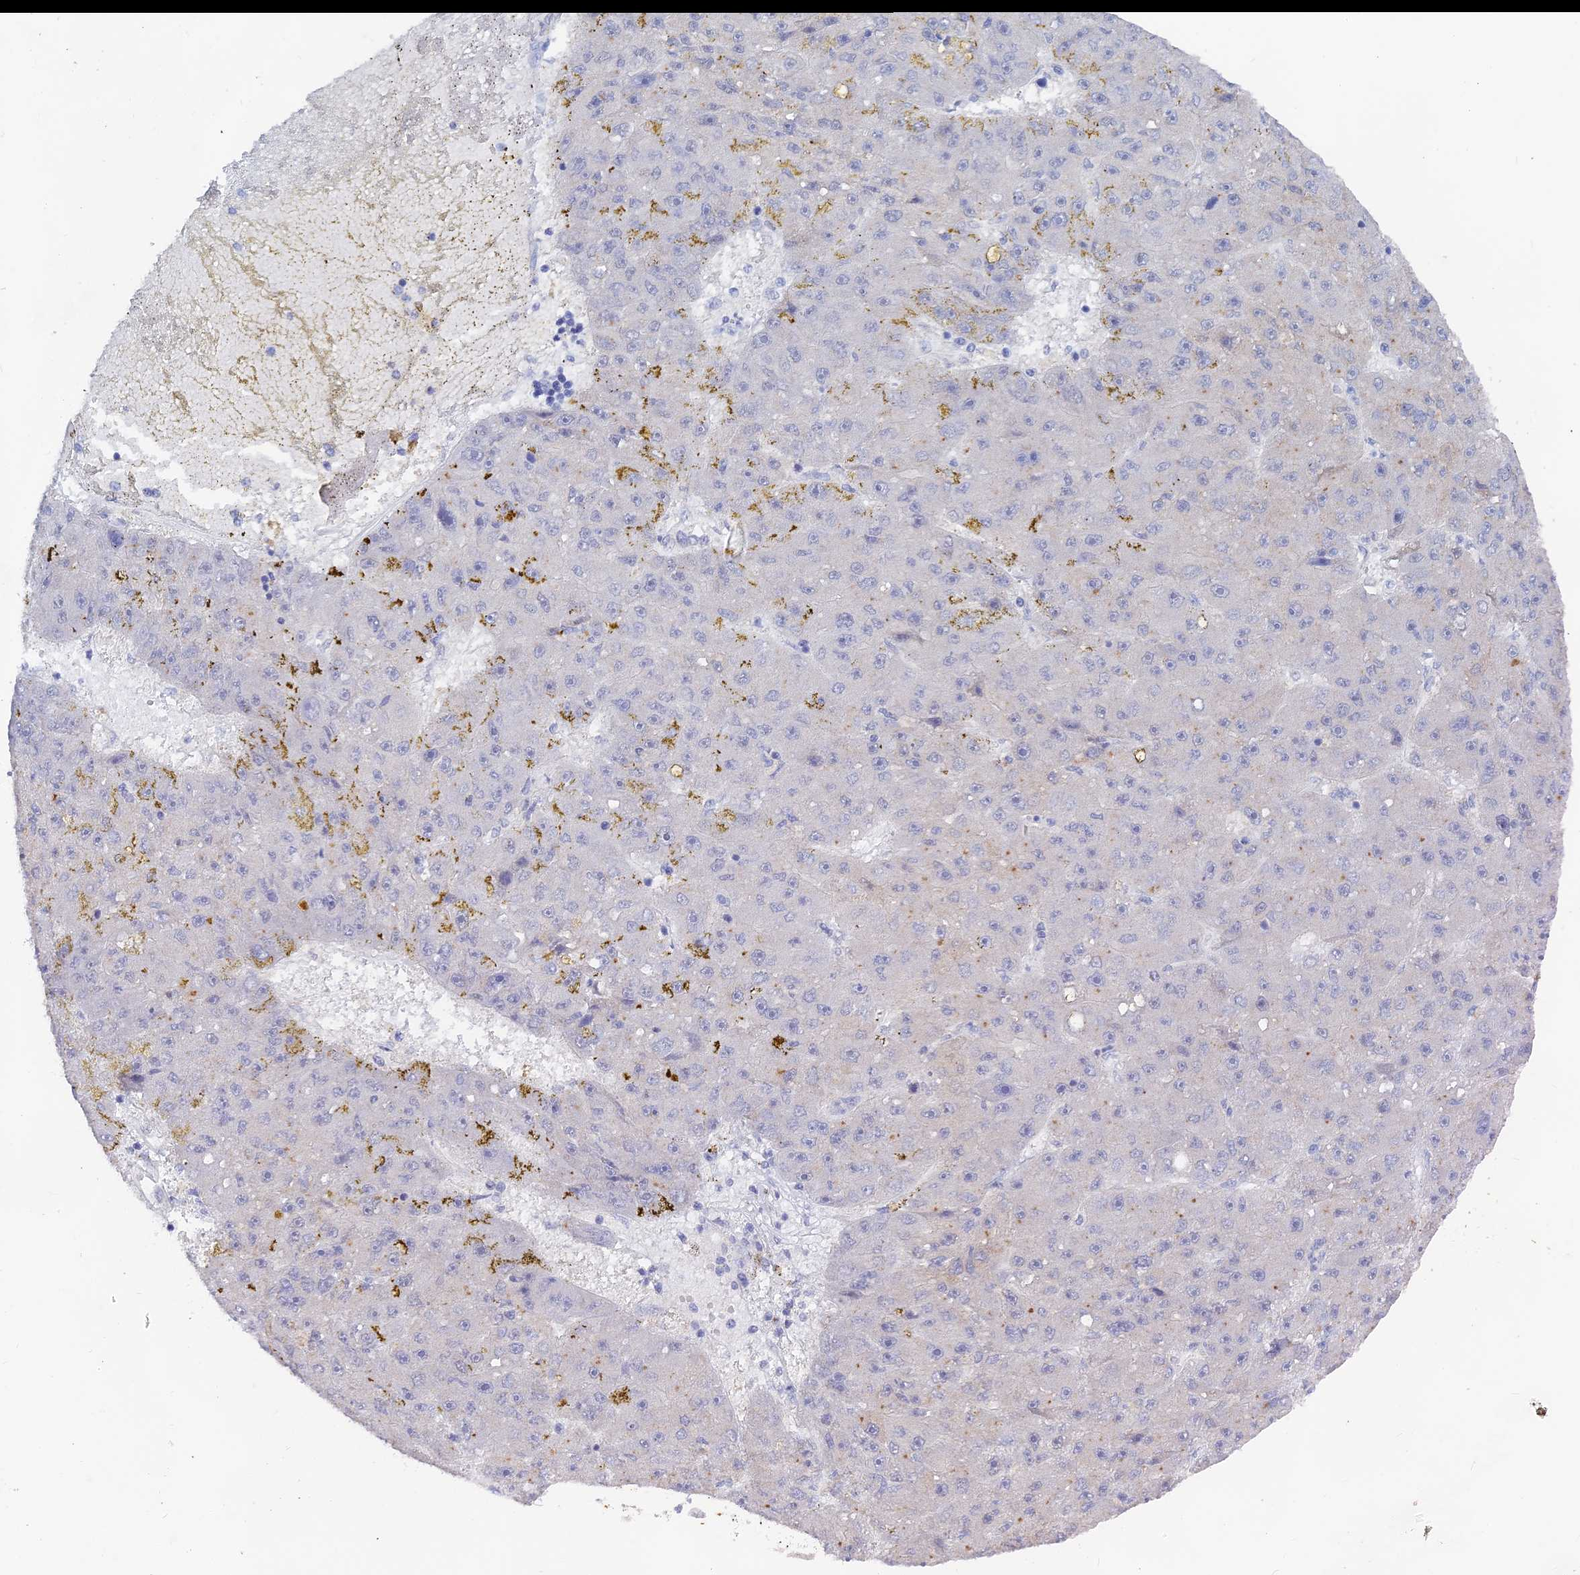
{"staining": {"intensity": "moderate", "quantity": "<25%", "location": "cytoplasmic/membranous"}, "tissue": "liver cancer", "cell_type": "Tumor cells", "image_type": "cancer", "snomed": [{"axis": "morphology", "description": "Carcinoma, Hepatocellular, NOS"}, {"axis": "topography", "description": "Liver"}], "caption": "Liver cancer stained for a protein (brown) shows moderate cytoplasmic/membranous positive positivity in approximately <25% of tumor cells.", "gene": "LRIF1", "patient": {"sex": "male", "age": 67}}